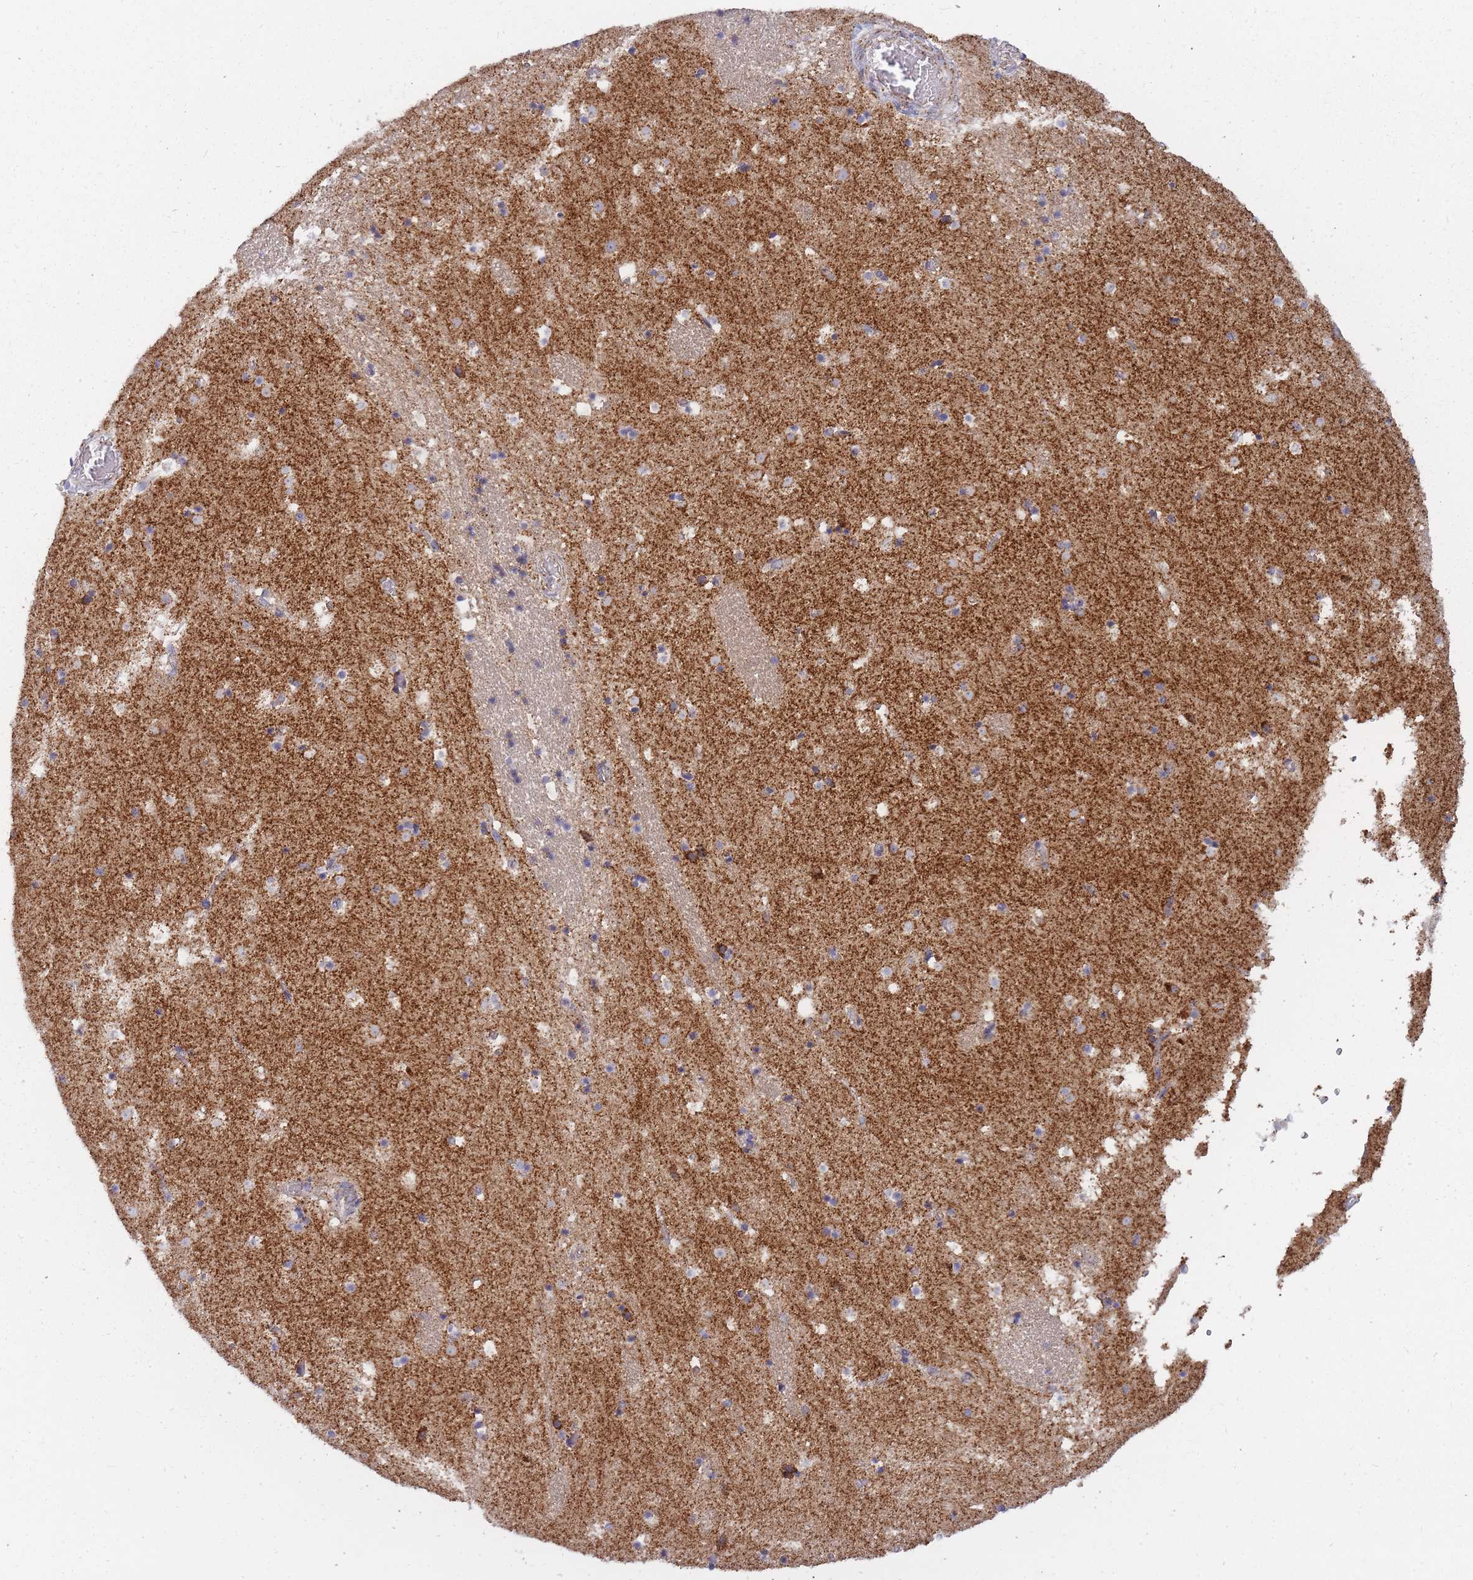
{"staining": {"intensity": "strong", "quantity": "<25%", "location": "cytoplasmic/membranous"}, "tissue": "caudate", "cell_type": "Glial cells", "image_type": "normal", "snomed": [{"axis": "morphology", "description": "Normal tissue, NOS"}, {"axis": "topography", "description": "Lateral ventricle wall"}], "caption": "Approximately <25% of glial cells in unremarkable caudate display strong cytoplasmic/membranous protein positivity as visualized by brown immunohistochemical staining.", "gene": "ALKBH4", "patient": {"sex": "male", "age": 25}}